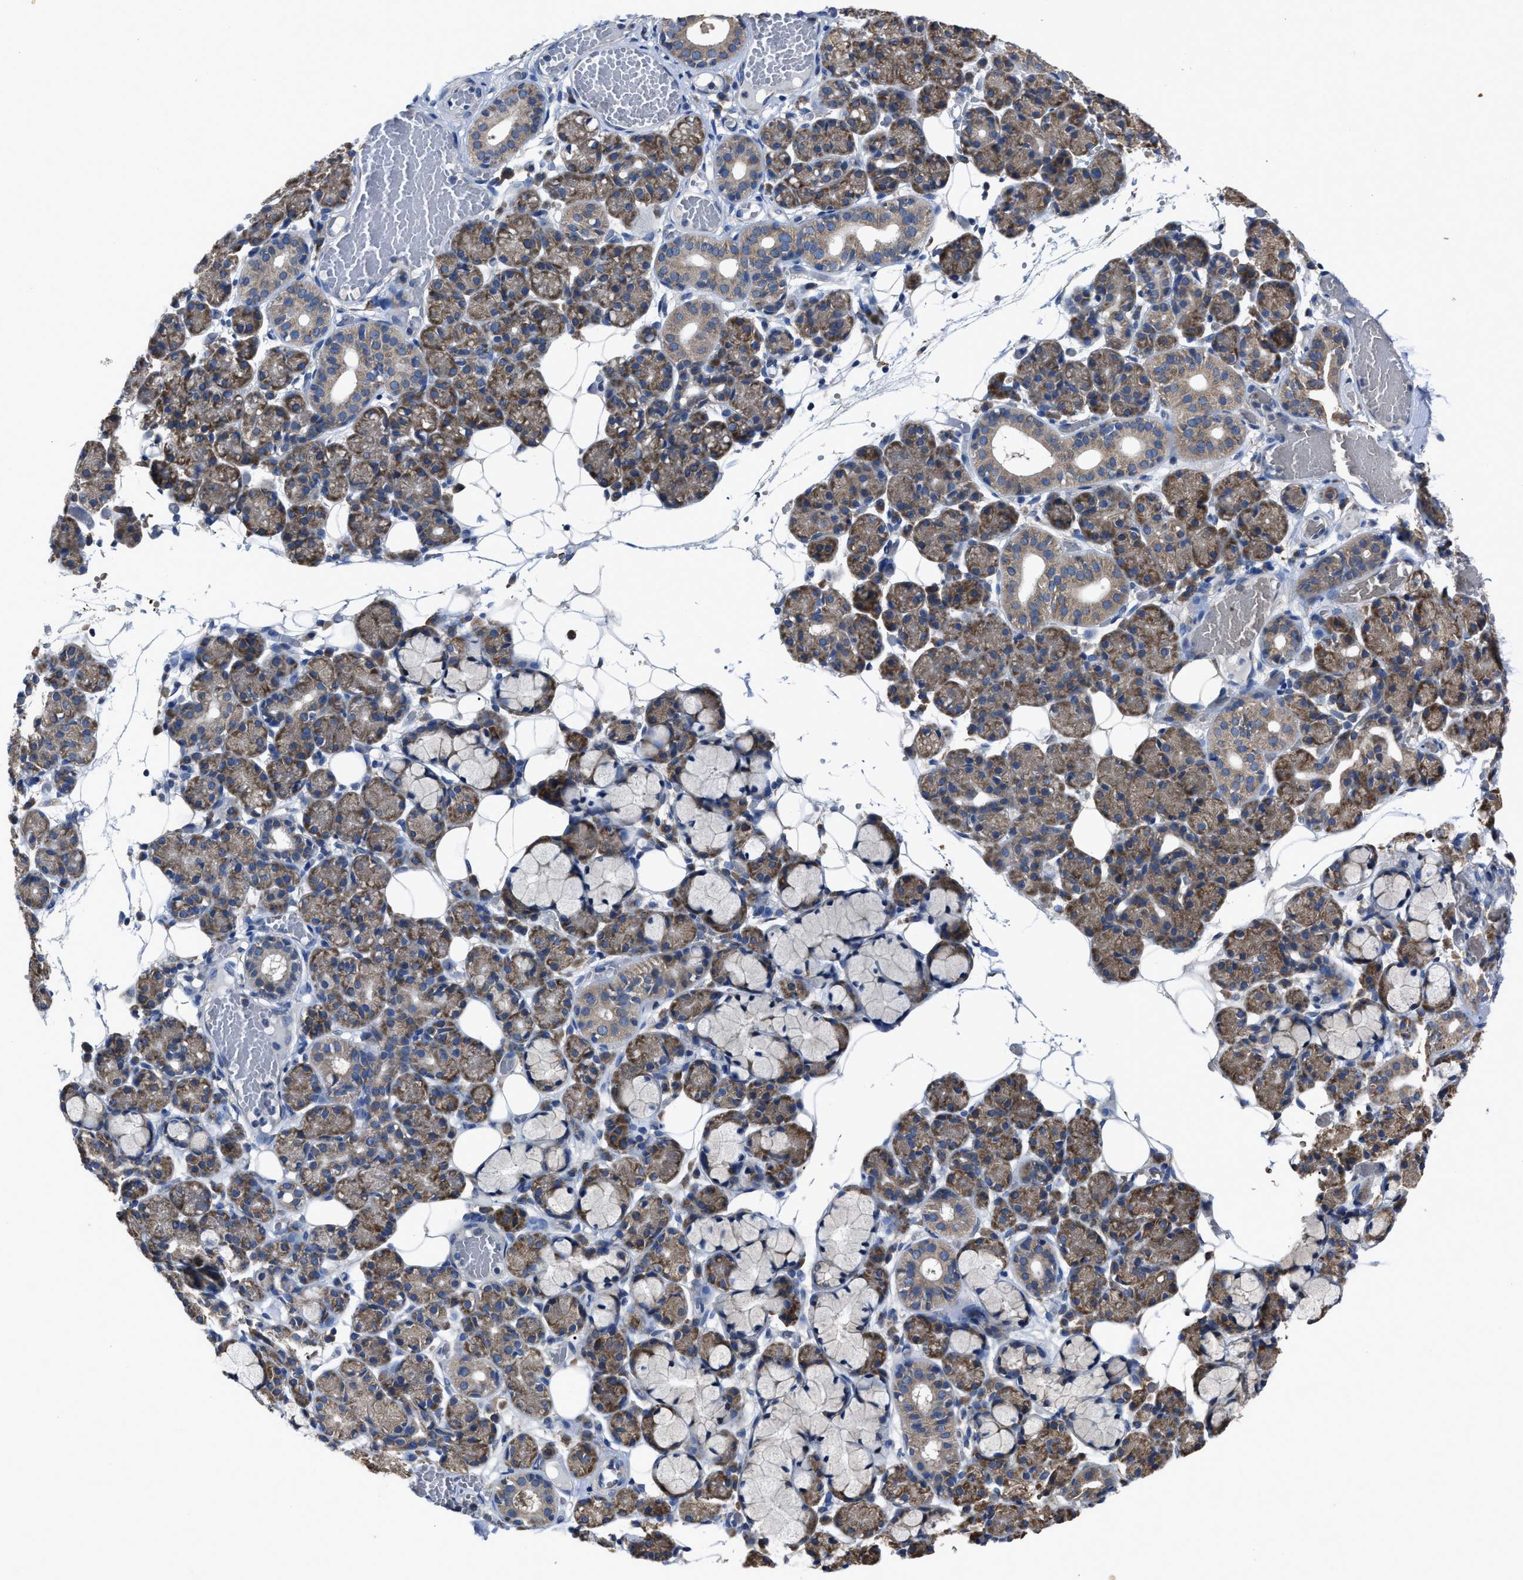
{"staining": {"intensity": "moderate", "quantity": "25%-75%", "location": "cytoplasmic/membranous"}, "tissue": "salivary gland", "cell_type": "Glandular cells", "image_type": "normal", "snomed": [{"axis": "morphology", "description": "Normal tissue, NOS"}, {"axis": "topography", "description": "Salivary gland"}], "caption": "Protein expression analysis of normal salivary gland demonstrates moderate cytoplasmic/membranous staining in approximately 25%-75% of glandular cells.", "gene": "UPF1", "patient": {"sex": "male", "age": 63}}